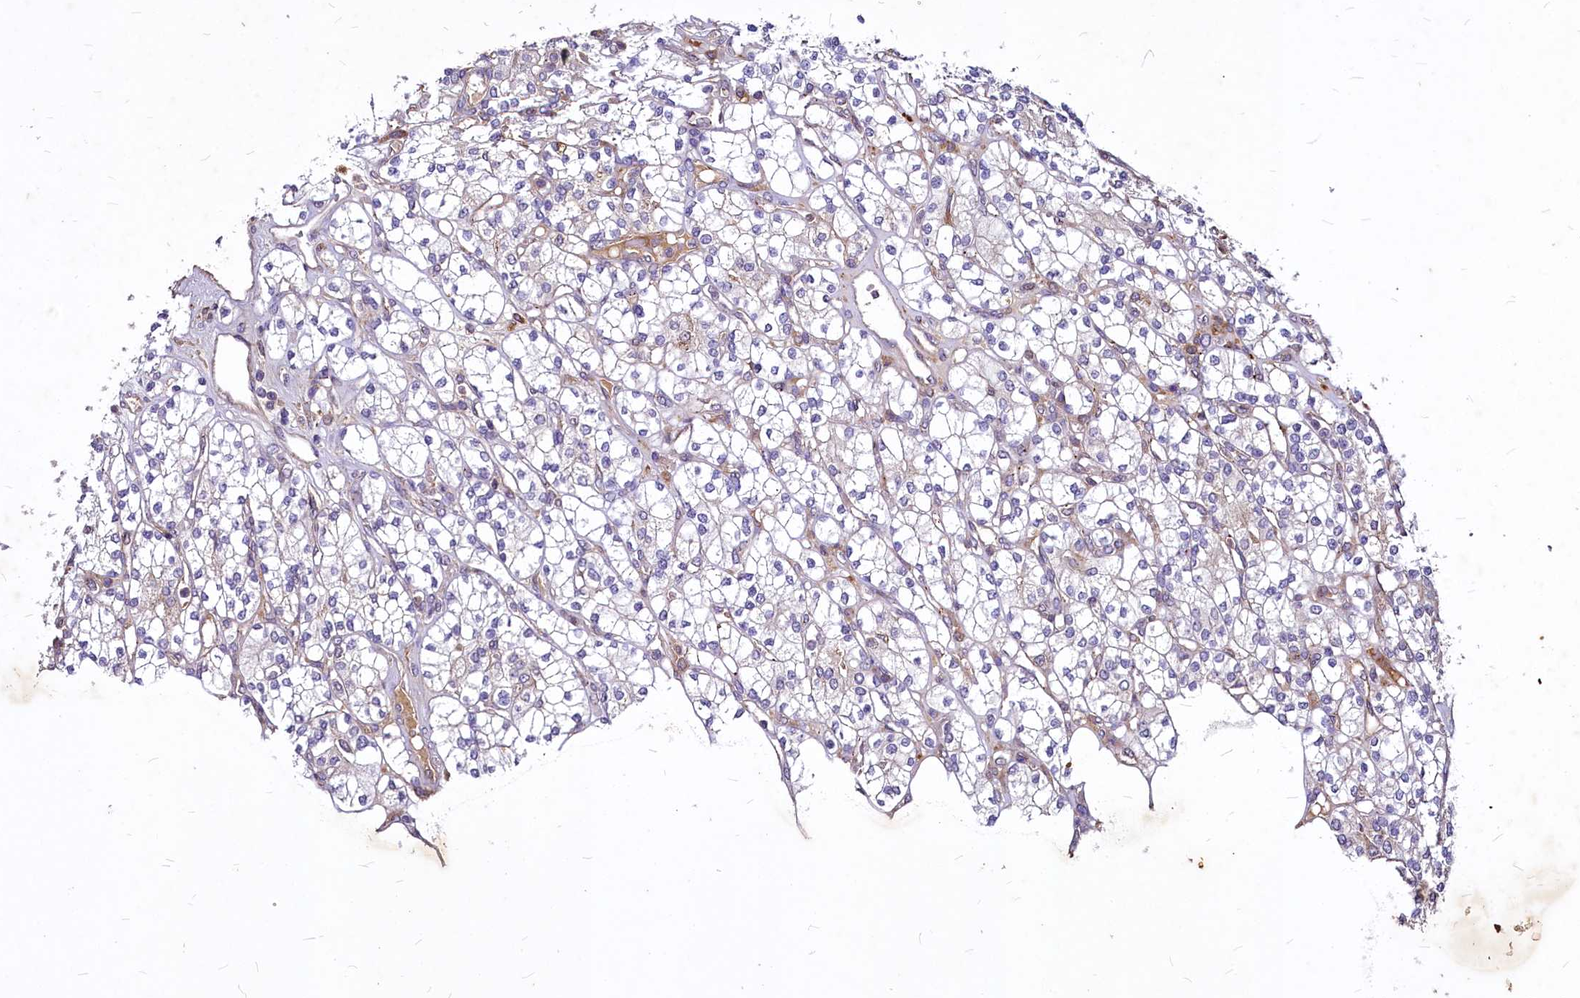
{"staining": {"intensity": "negative", "quantity": "none", "location": "none"}, "tissue": "renal cancer", "cell_type": "Tumor cells", "image_type": "cancer", "snomed": [{"axis": "morphology", "description": "Adenocarcinoma, NOS"}, {"axis": "topography", "description": "Kidney"}], "caption": "This is an immunohistochemistry (IHC) micrograph of renal cancer (adenocarcinoma). There is no positivity in tumor cells.", "gene": "C11orf86", "patient": {"sex": "male", "age": 77}}